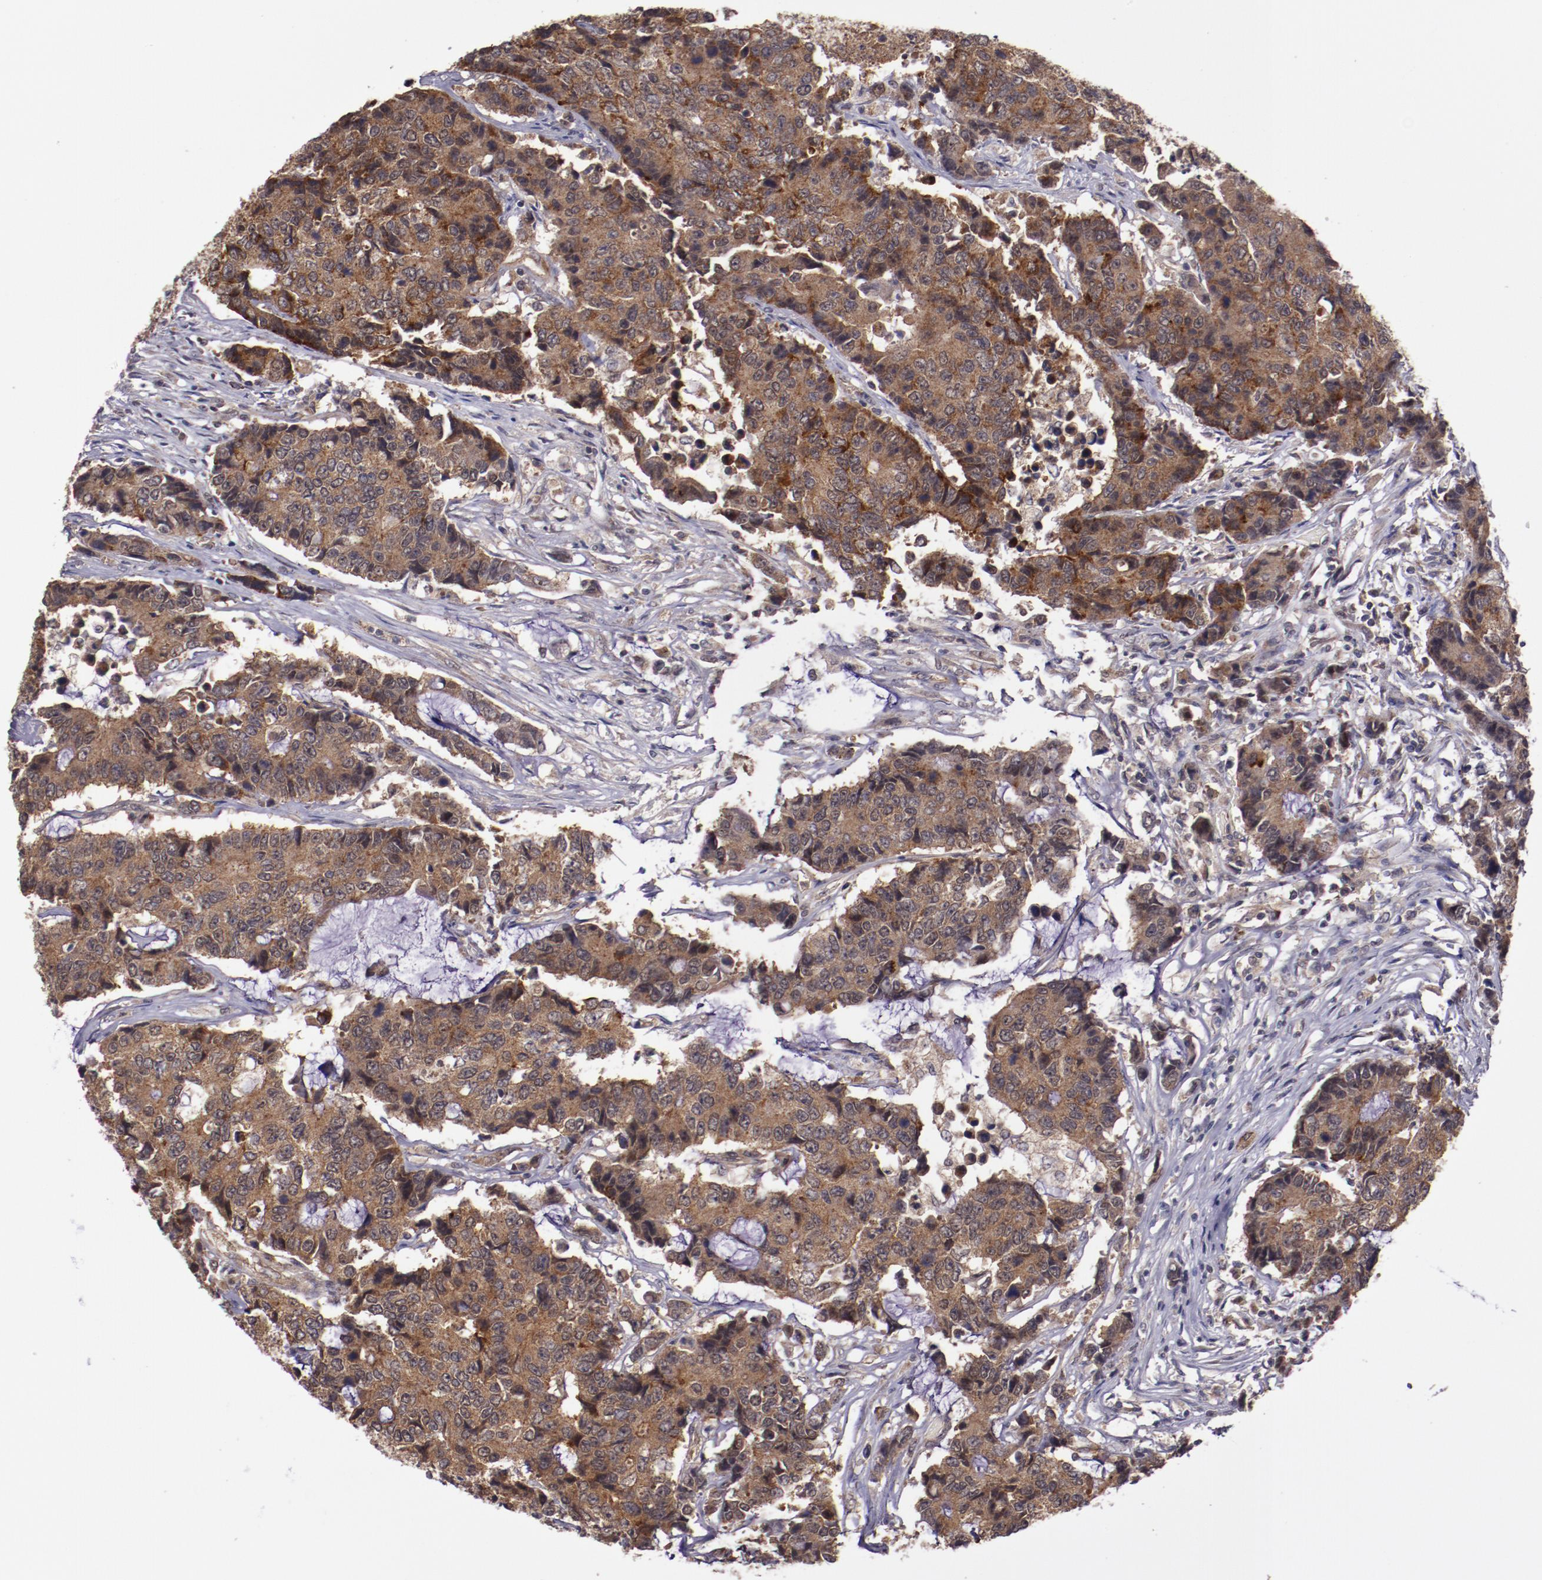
{"staining": {"intensity": "moderate", "quantity": ">75%", "location": "cytoplasmic/membranous"}, "tissue": "colorectal cancer", "cell_type": "Tumor cells", "image_type": "cancer", "snomed": [{"axis": "morphology", "description": "Adenocarcinoma, NOS"}, {"axis": "topography", "description": "Colon"}], "caption": "This micrograph demonstrates immunohistochemistry staining of human colorectal adenocarcinoma, with medium moderate cytoplasmic/membranous staining in approximately >75% of tumor cells.", "gene": "FTSJ1", "patient": {"sex": "female", "age": 86}}